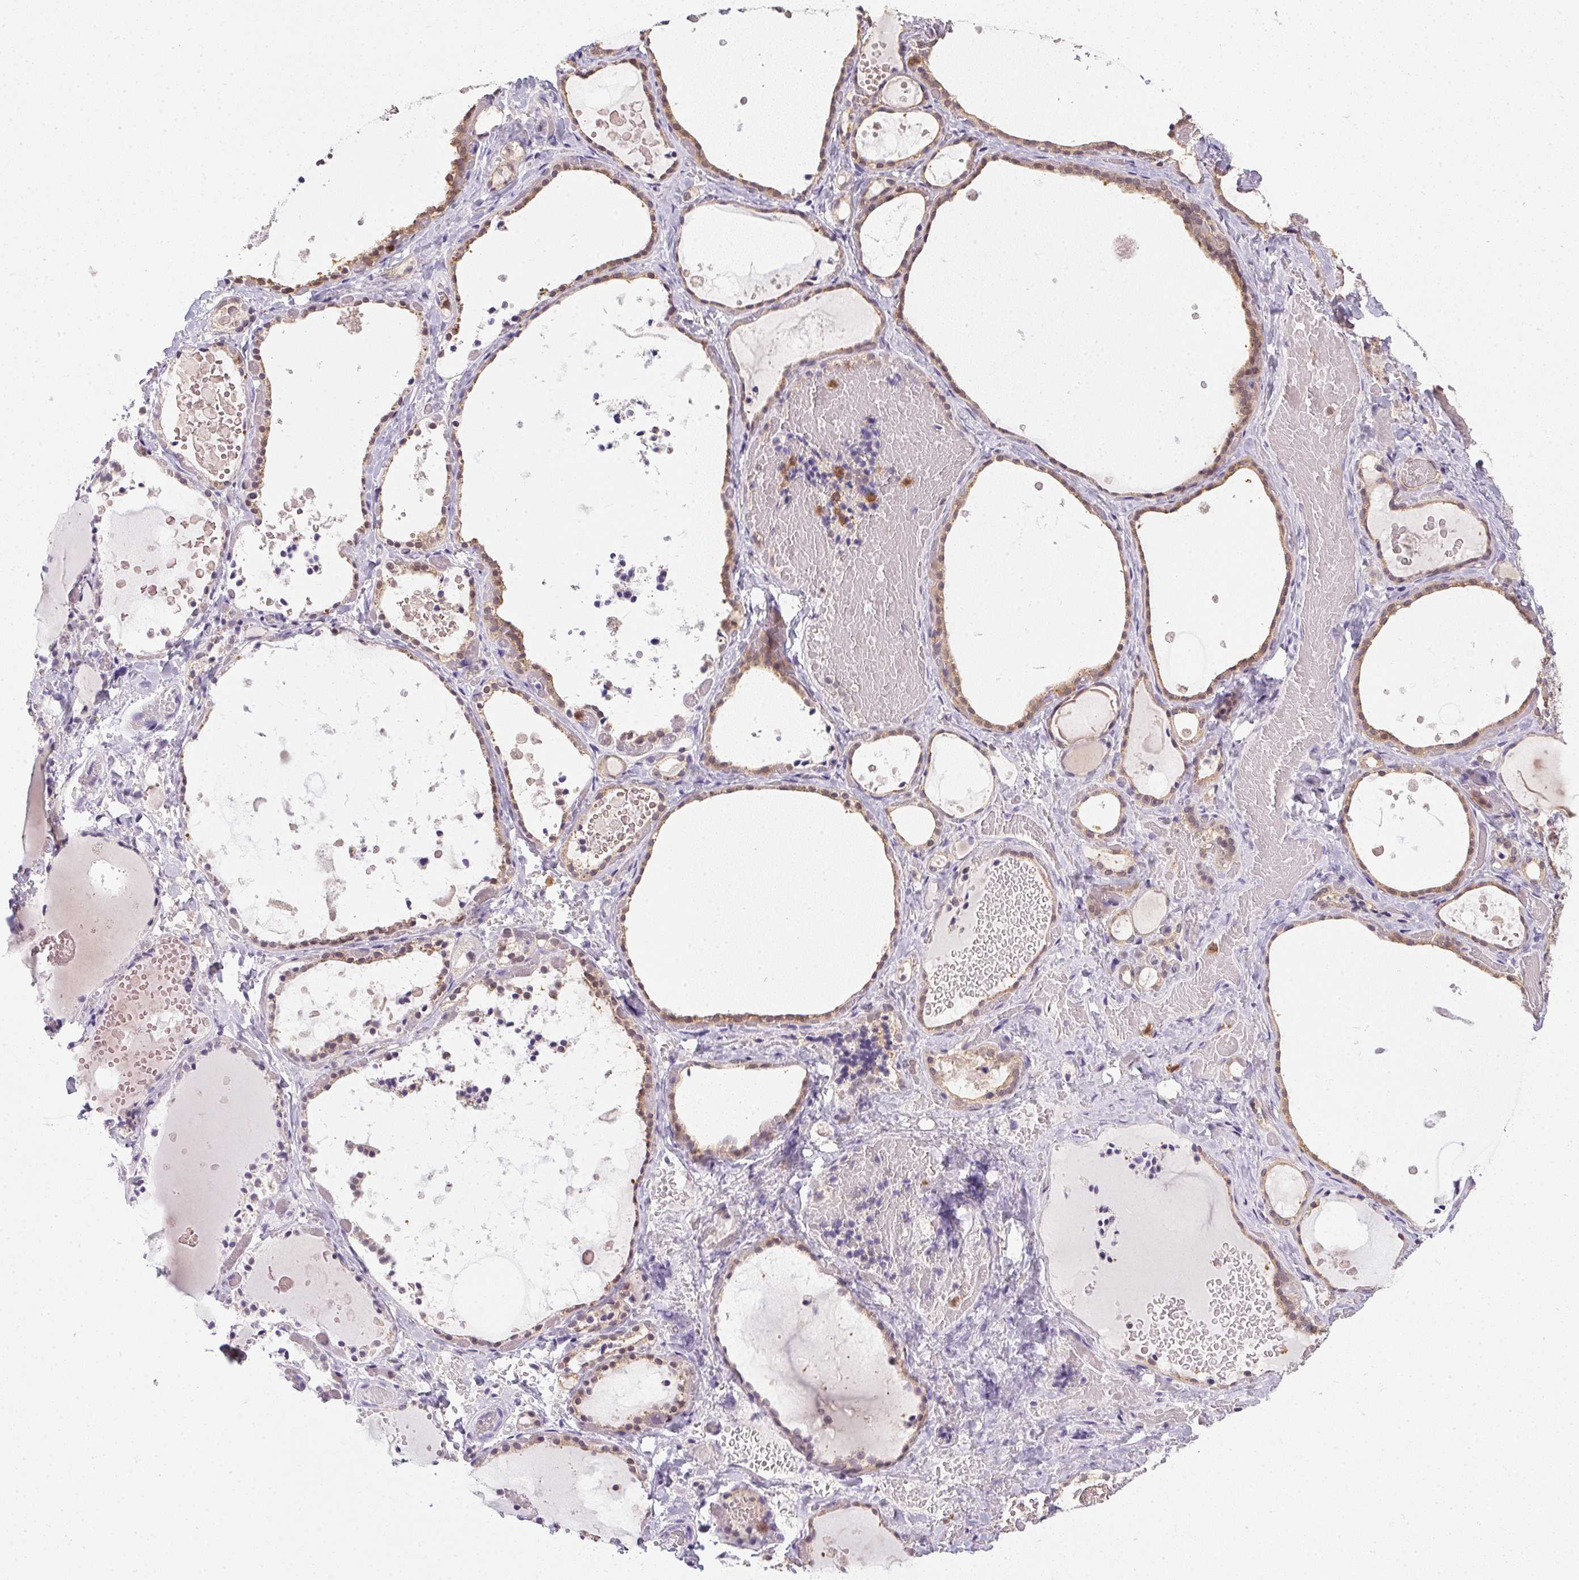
{"staining": {"intensity": "moderate", "quantity": "25%-75%", "location": "cytoplasmic/membranous,nuclear"}, "tissue": "thyroid gland", "cell_type": "Glandular cells", "image_type": "normal", "snomed": [{"axis": "morphology", "description": "Normal tissue, NOS"}, {"axis": "topography", "description": "Thyroid gland"}], "caption": "Immunohistochemistry (IHC) (DAB (3,3'-diaminobenzidine)) staining of unremarkable human thyroid gland reveals moderate cytoplasmic/membranous,nuclear protein staining in about 25%-75% of glandular cells.", "gene": "DNAJC5G", "patient": {"sex": "female", "age": 56}}